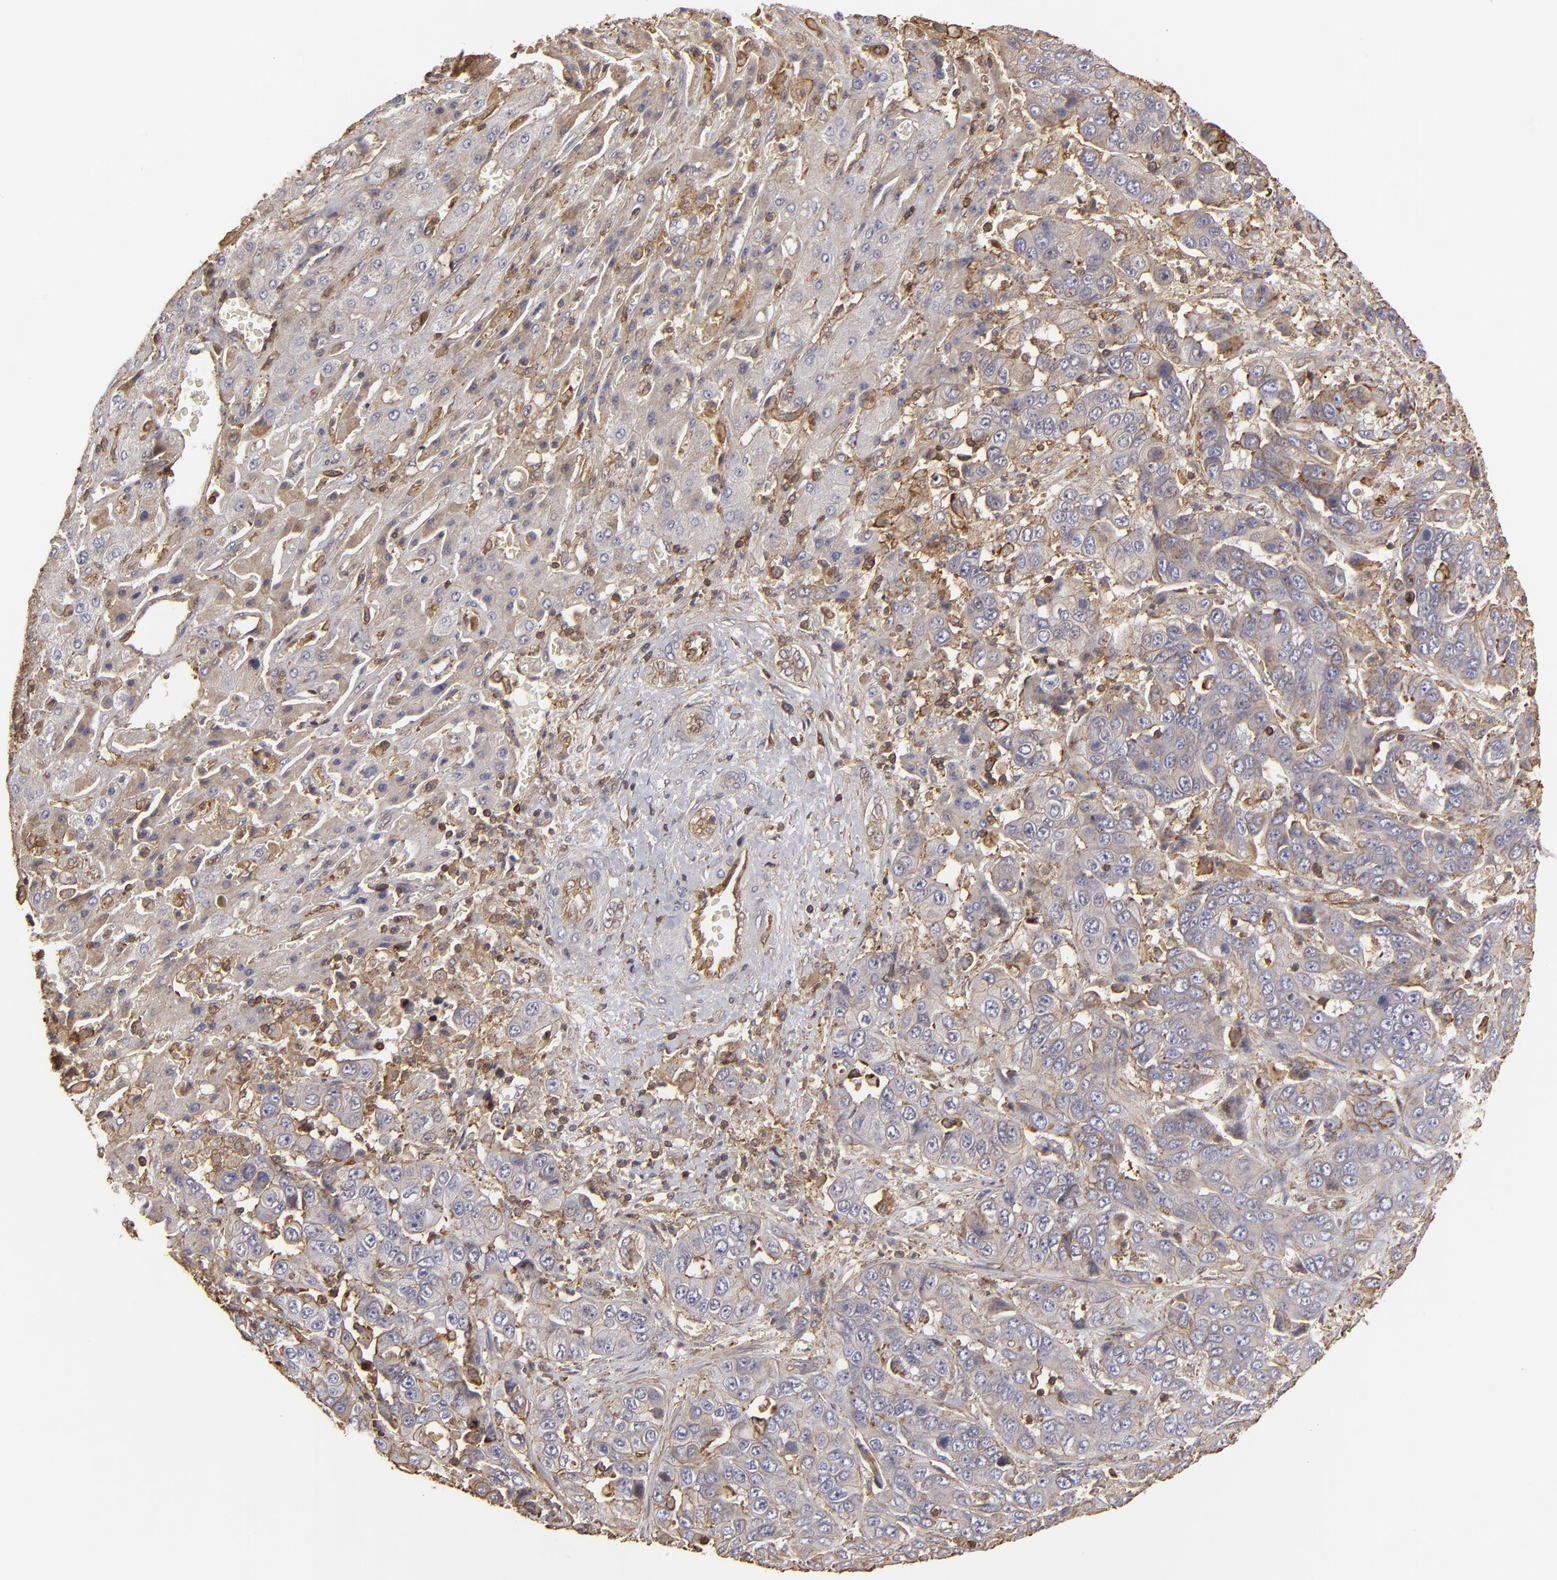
{"staining": {"intensity": "moderate", "quantity": ">75%", "location": "cytoplasmic/membranous"}, "tissue": "liver cancer", "cell_type": "Tumor cells", "image_type": "cancer", "snomed": [{"axis": "morphology", "description": "Cholangiocarcinoma"}, {"axis": "topography", "description": "Liver"}], "caption": "Immunohistochemistry staining of cholangiocarcinoma (liver), which reveals medium levels of moderate cytoplasmic/membranous expression in about >75% of tumor cells indicating moderate cytoplasmic/membranous protein staining. The staining was performed using DAB (brown) for protein detection and nuclei were counterstained in hematoxylin (blue).", "gene": "ACTB", "patient": {"sex": "female", "age": 52}}